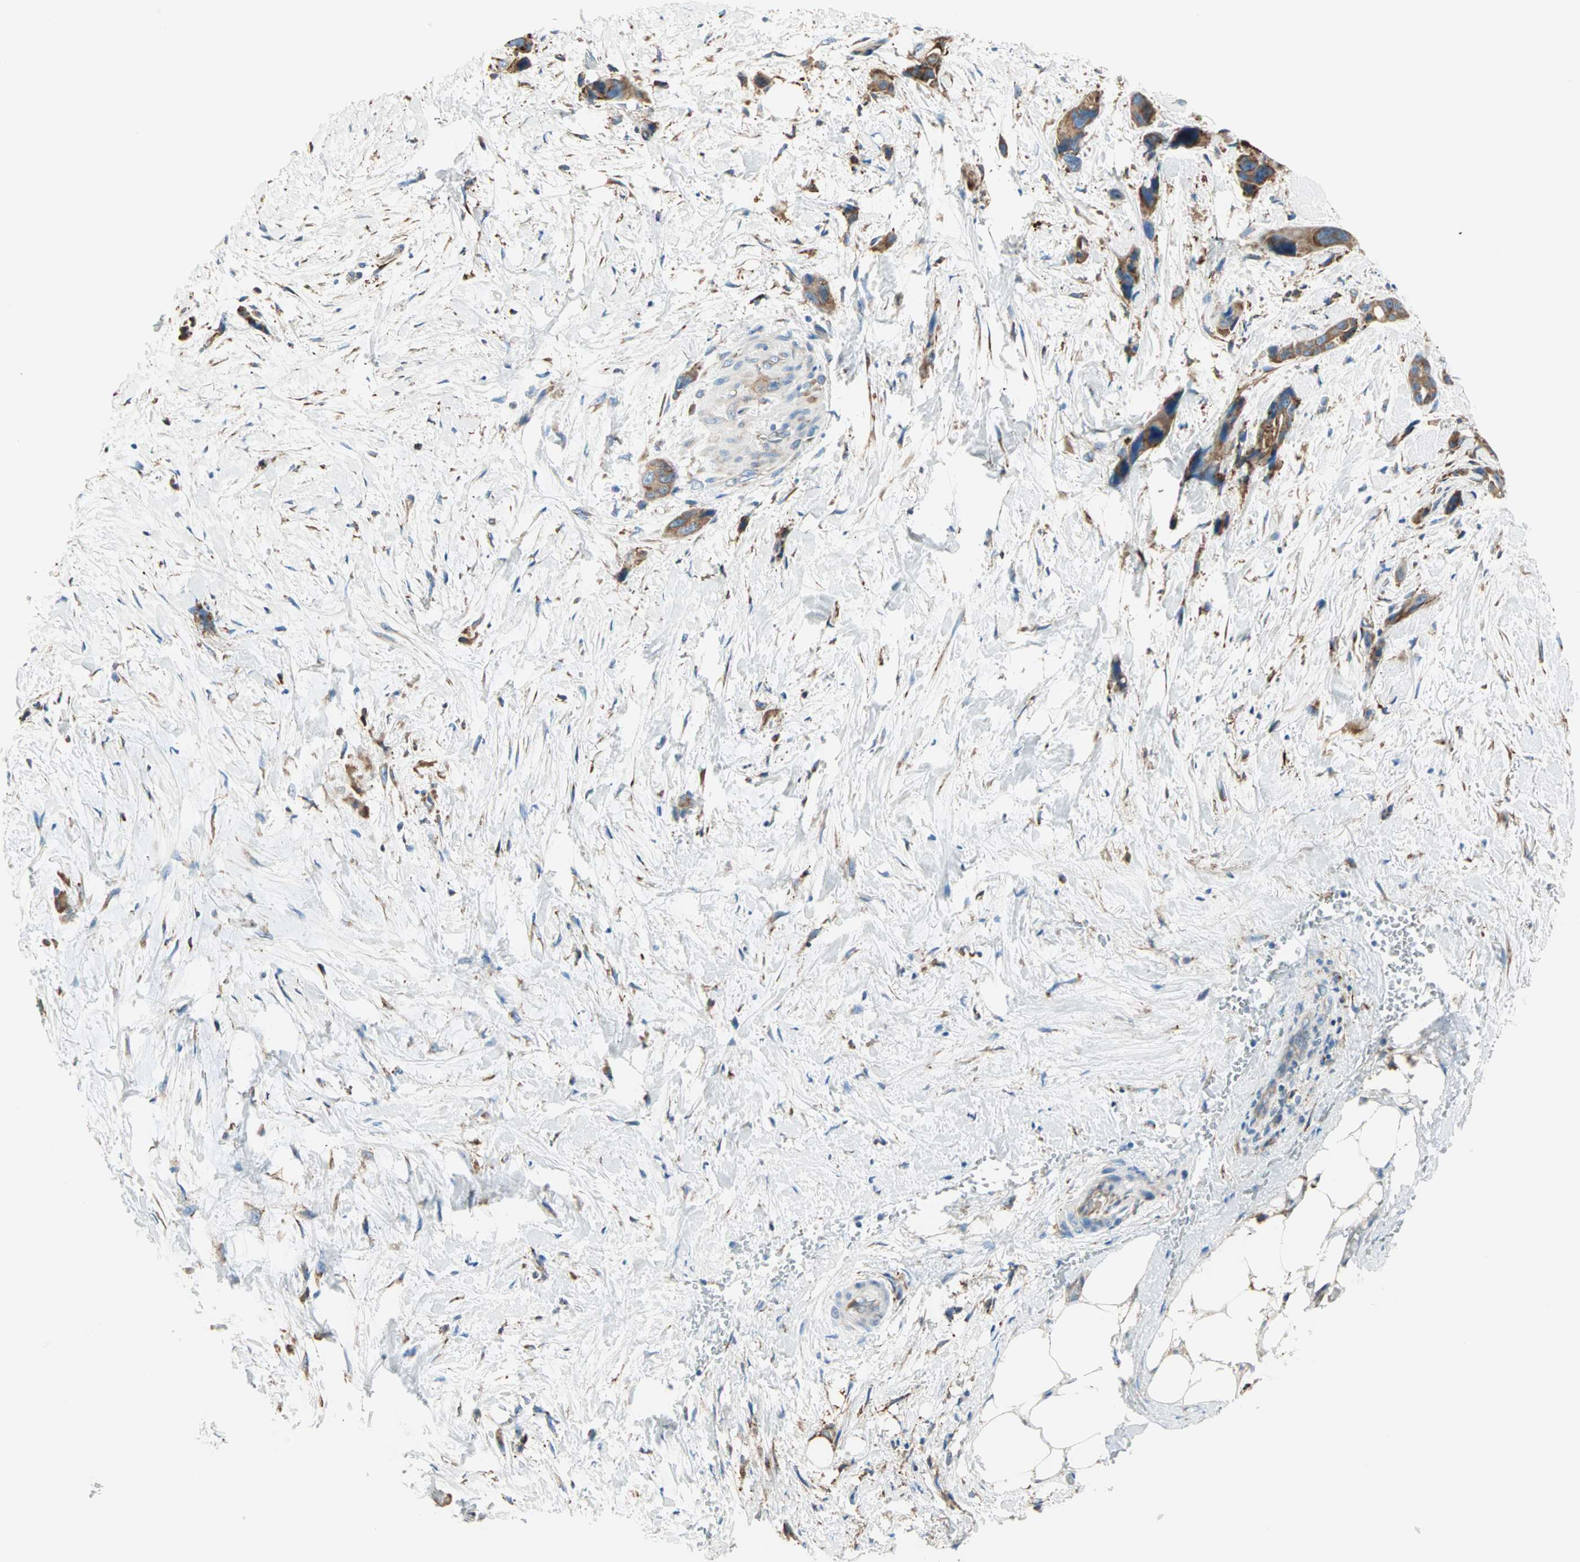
{"staining": {"intensity": "moderate", "quantity": ">75%", "location": "cytoplasmic/membranous"}, "tissue": "pancreatic cancer", "cell_type": "Tumor cells", "image_type": "cancer", "snomed": [{"axis": "morphology", "description": "Adenocarcinoma, NOS"}, {"axis": "topography", "description": "Pancreas"}], "caption": "Pancreatic cancer stained with a protein marker shows moderate staining in tumor cells.", "gene": "PLCXD1", "patient": {"sex": "male", "age": 46}}